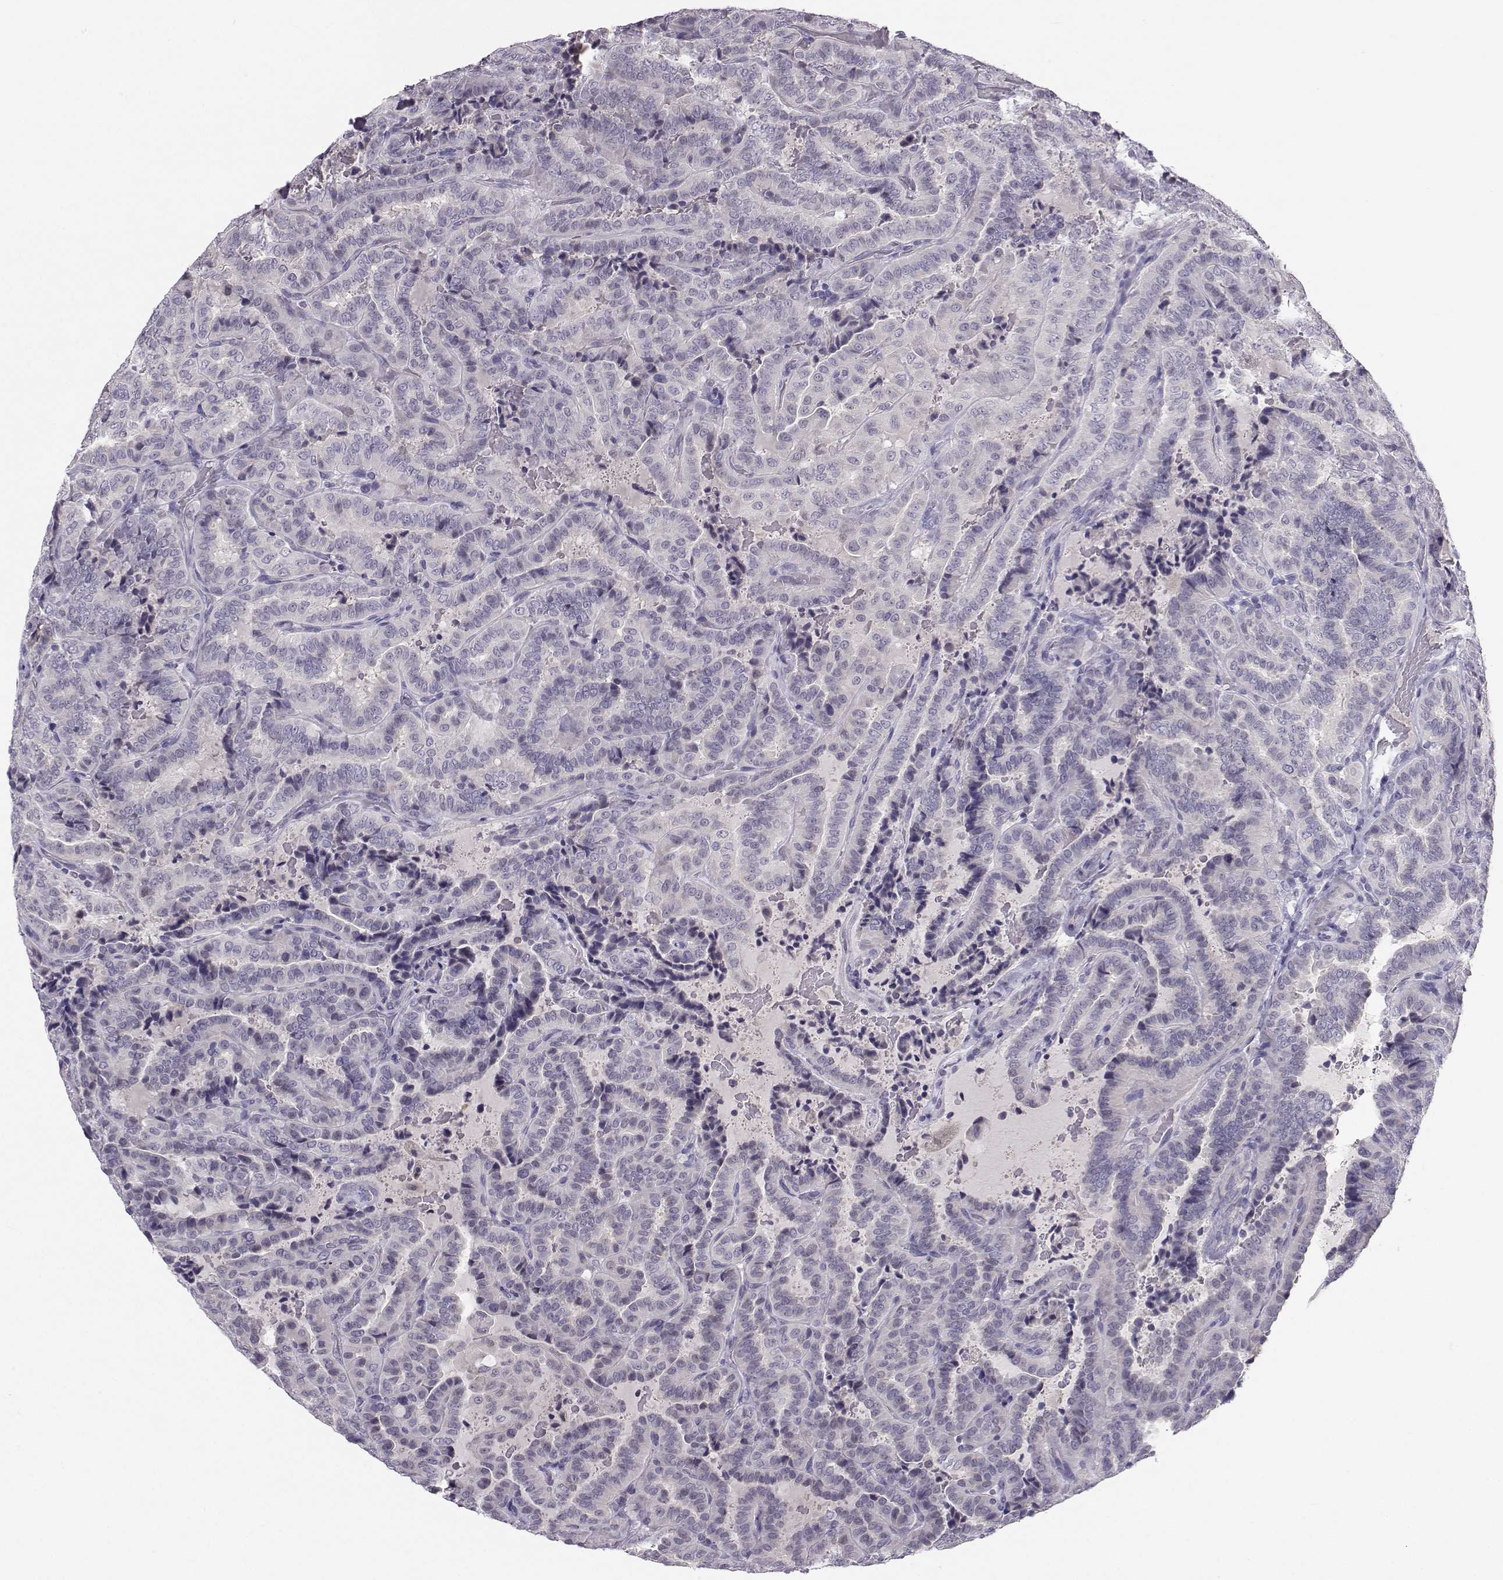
{"staining": {"intensity": "negative", "quantity": "none", "location": "none"}, "tissue": "thyroid cancer", "cell_type": "Tumor cells", "image_type": "cancer", "snomed": [{"axis": "morphology", "description": "Papillary adenocarcinoma, NOS"}, {"axis": "topography", "description": "Thyroid gland"}], "caption": "Tumor cells show no significant protein expression in thyroid cancer (papillary adenocarcinoma). (DAB (3,3'-diaminobenzidine) IHC, high magnification).", "gene": "MROH7", "patient": {"sex": "female", "age": 39}}